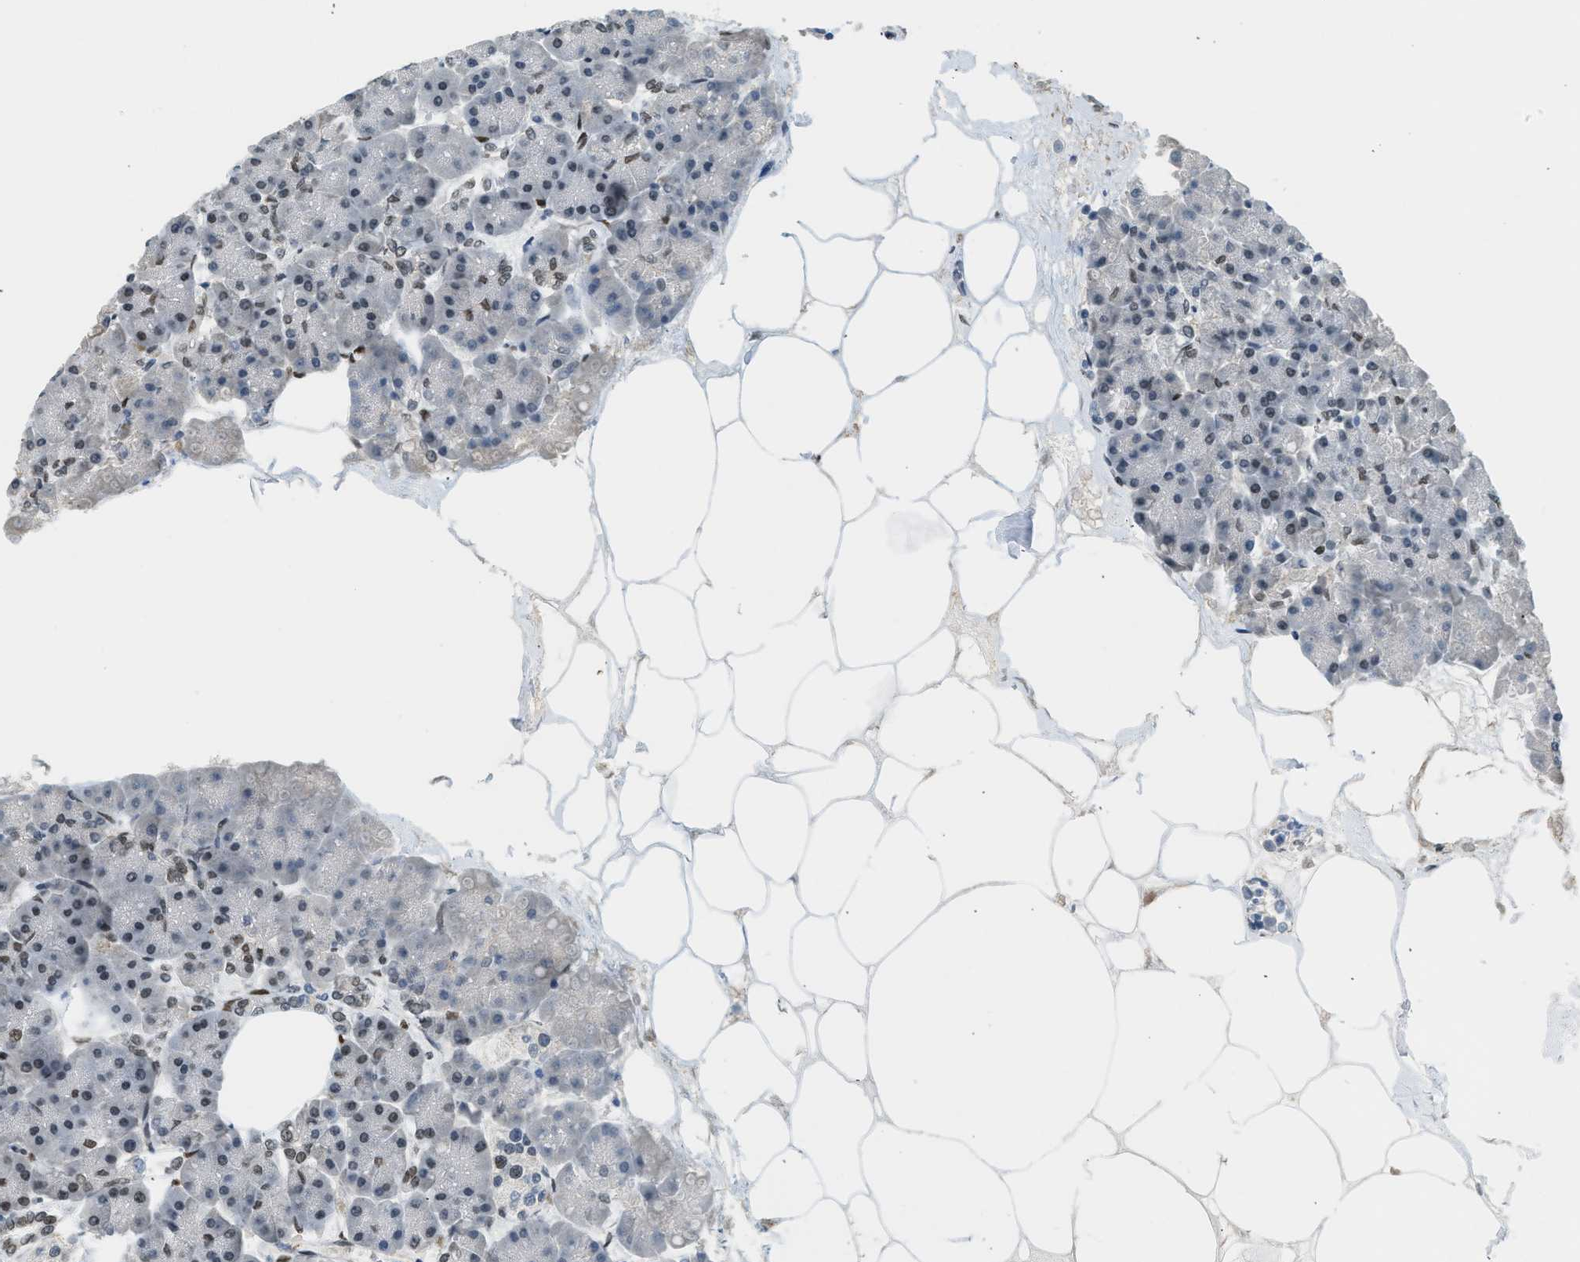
{"staining": {"intensity": "strong", "quantity": "25%-75%", "location": "nuclear"}, "tissue": "pancreas", "cell_type": "Exocrine glandular cells", "image_type": "normal", "snomed": [{"axis": "morphology", "description": "Normal tissue, NOS"}, {"axis": "topography", "description": "Pancreas"}], "caption": "IHC histopathology image of normal pancreas: pancreas stained using IHC reveals high levels of strong protein expression localized specifically in the nuclear of exocrine glandular cells, appearing as a nuclear brown color.", "gene": "ZBTB20", "patient": {"sex": "female", "age": 70}}